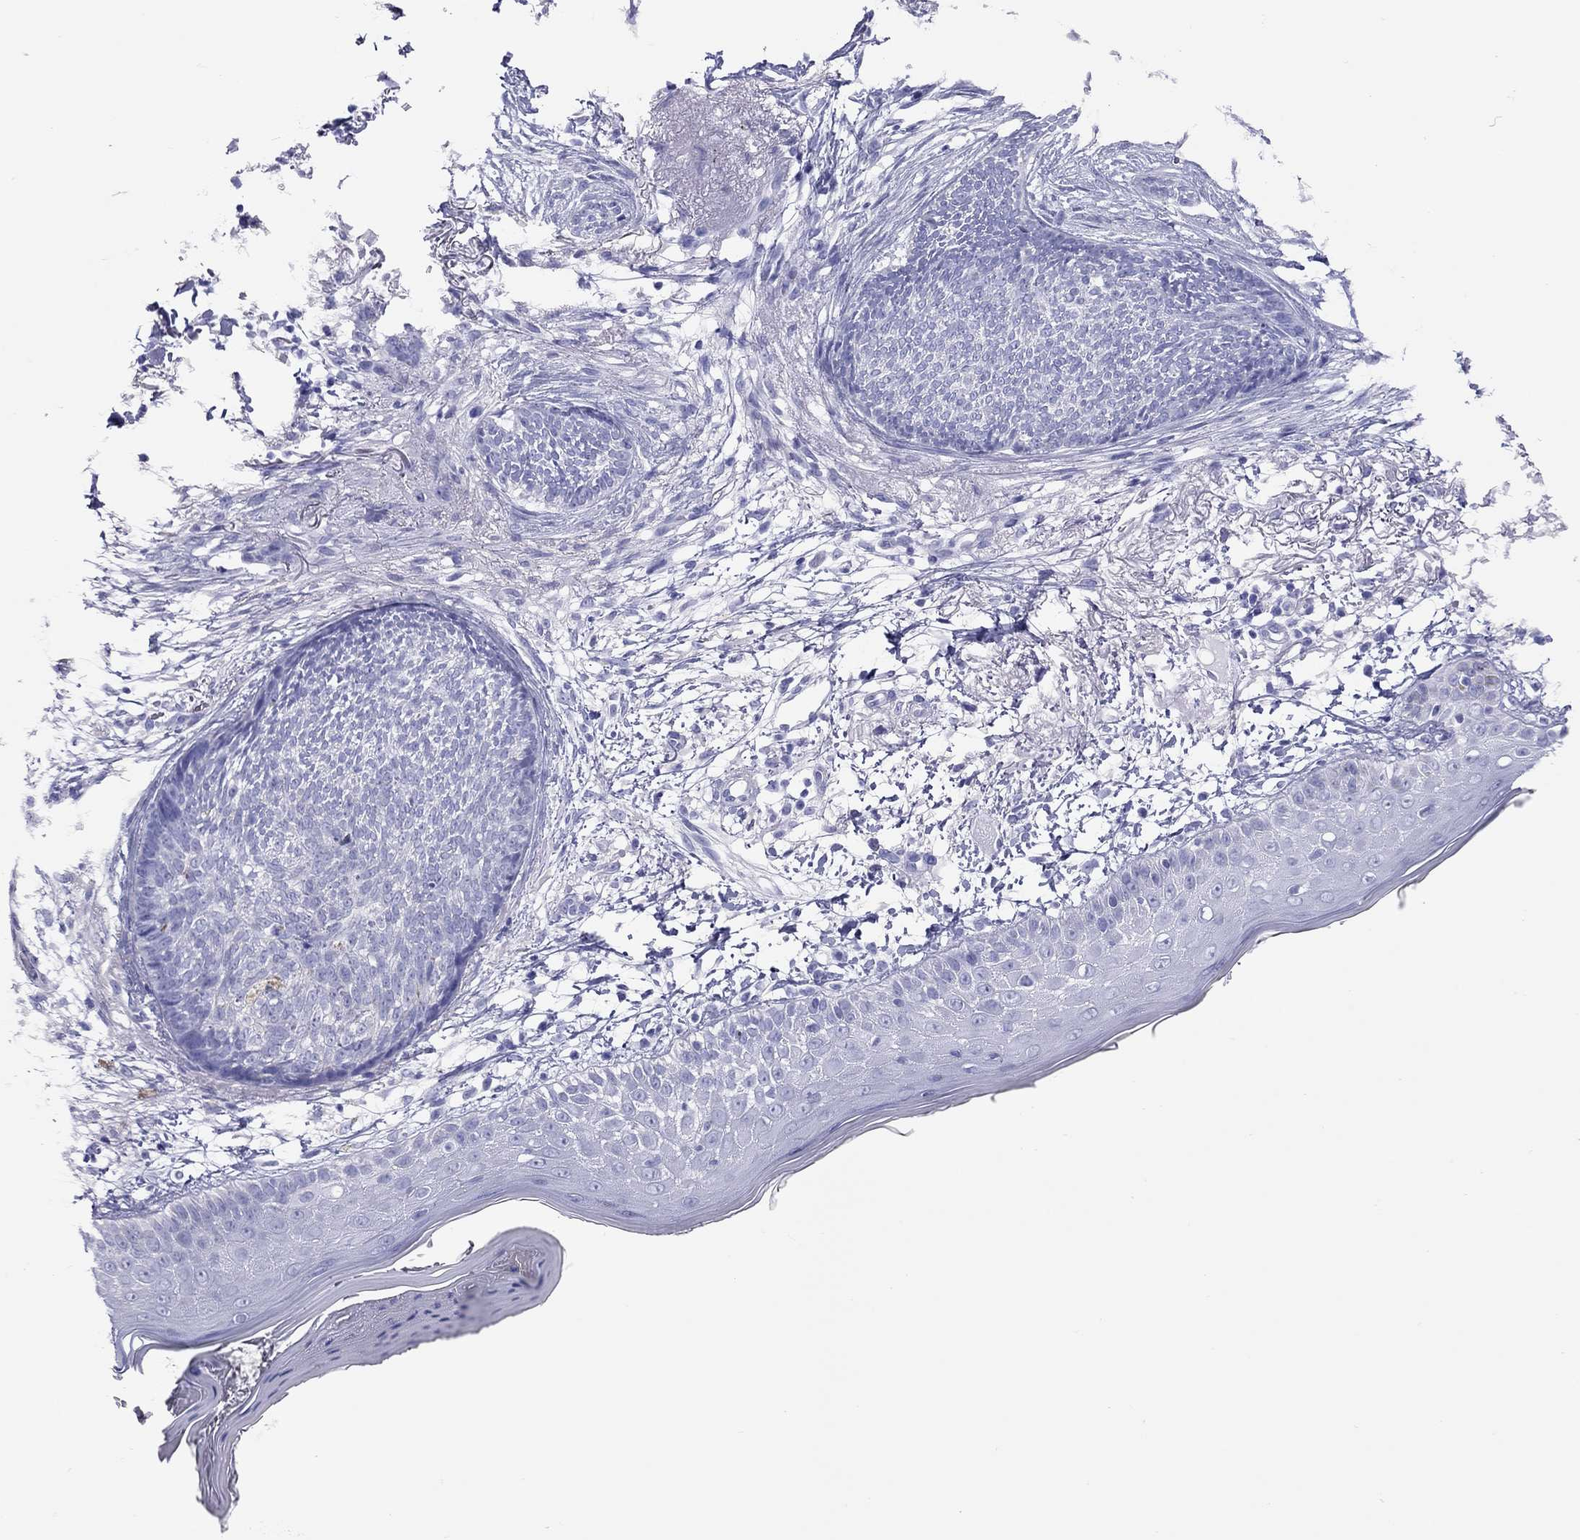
{"staining": {"intensity": "negative", "quantity": "none", "location": "none"}, "tissue": "skin cancer", "cell_type": "Tumor cells", "image_type": "cancer", "snomed": [{"axis": "morphology", "description": "Normal tissue, NOS"}, {"axis": "morphology", "description": "Basal cell carcinoma"}, {"axis": "topography", "description": "Skin"}], "caption": "Immunohistochemistry image of neoplastic tissue: human basal cell carcinoma (skin) stained with DAB (3,3'-diaminobenzidine) exhibits no significant protein staining in tumor cells.", "gene": "PSMB11", "patient": {"sex": "male", "age": 84}}